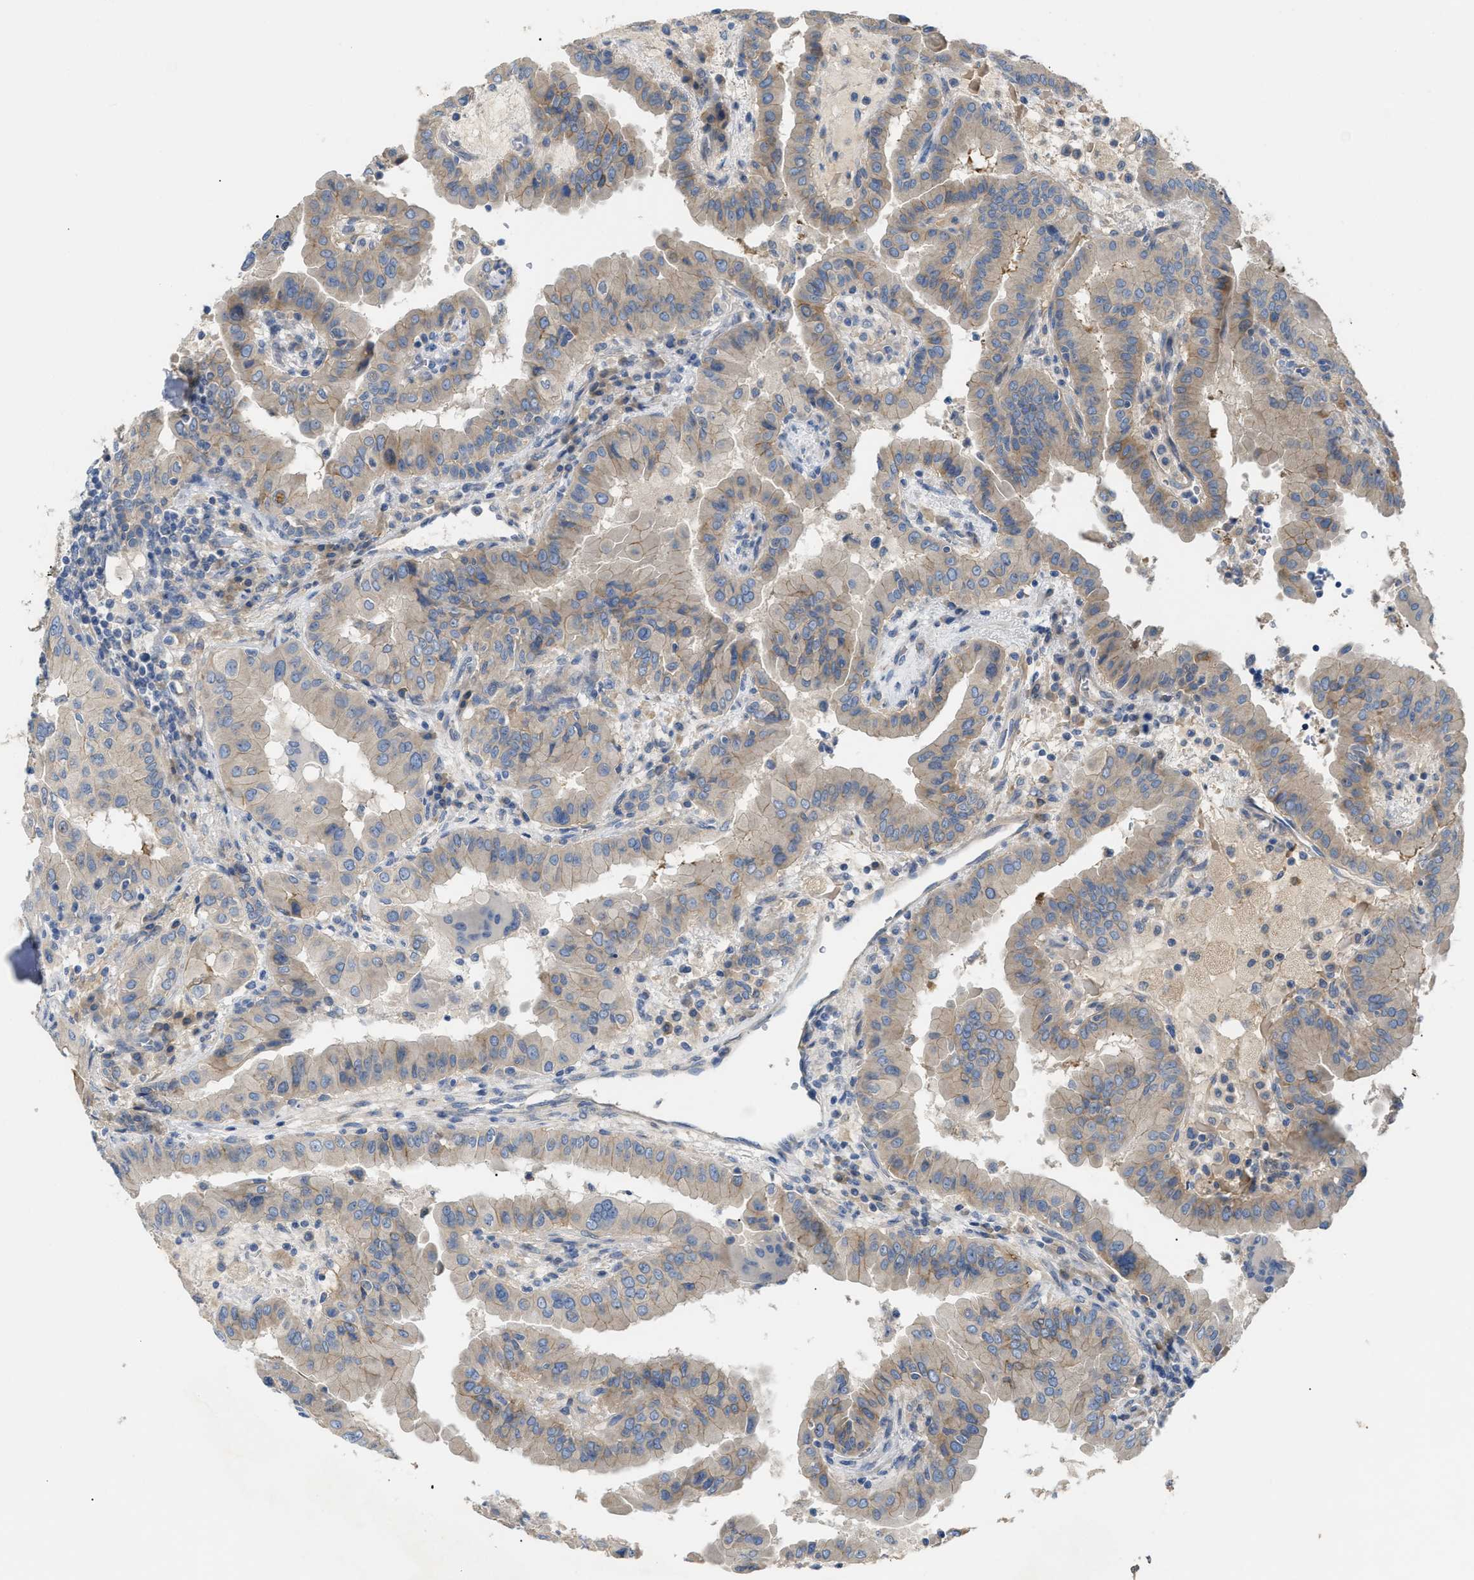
{"staining": {"intensity": "weak", "quantity": "<25%", "location": "cytoplasmic/membranous"}, "tissue": "thyroid cancer", "cell_type": "Tumor cells", "image_type": "cancer", "snomed": [{"axis": "morphology", "description": "Papillary adenocarcinoma, NOS"}, {"axis": "topography", "description": "Thyroid gland"}], "caption": "A high-resolution photomicrograph shows immunohistochemistry staining of thyroid cancer (papillary adenocarcinoma), which displays no significant positivity in tumor cells.", "gene": "DHX58", "patient": {"sex": "male", "age": 33}}